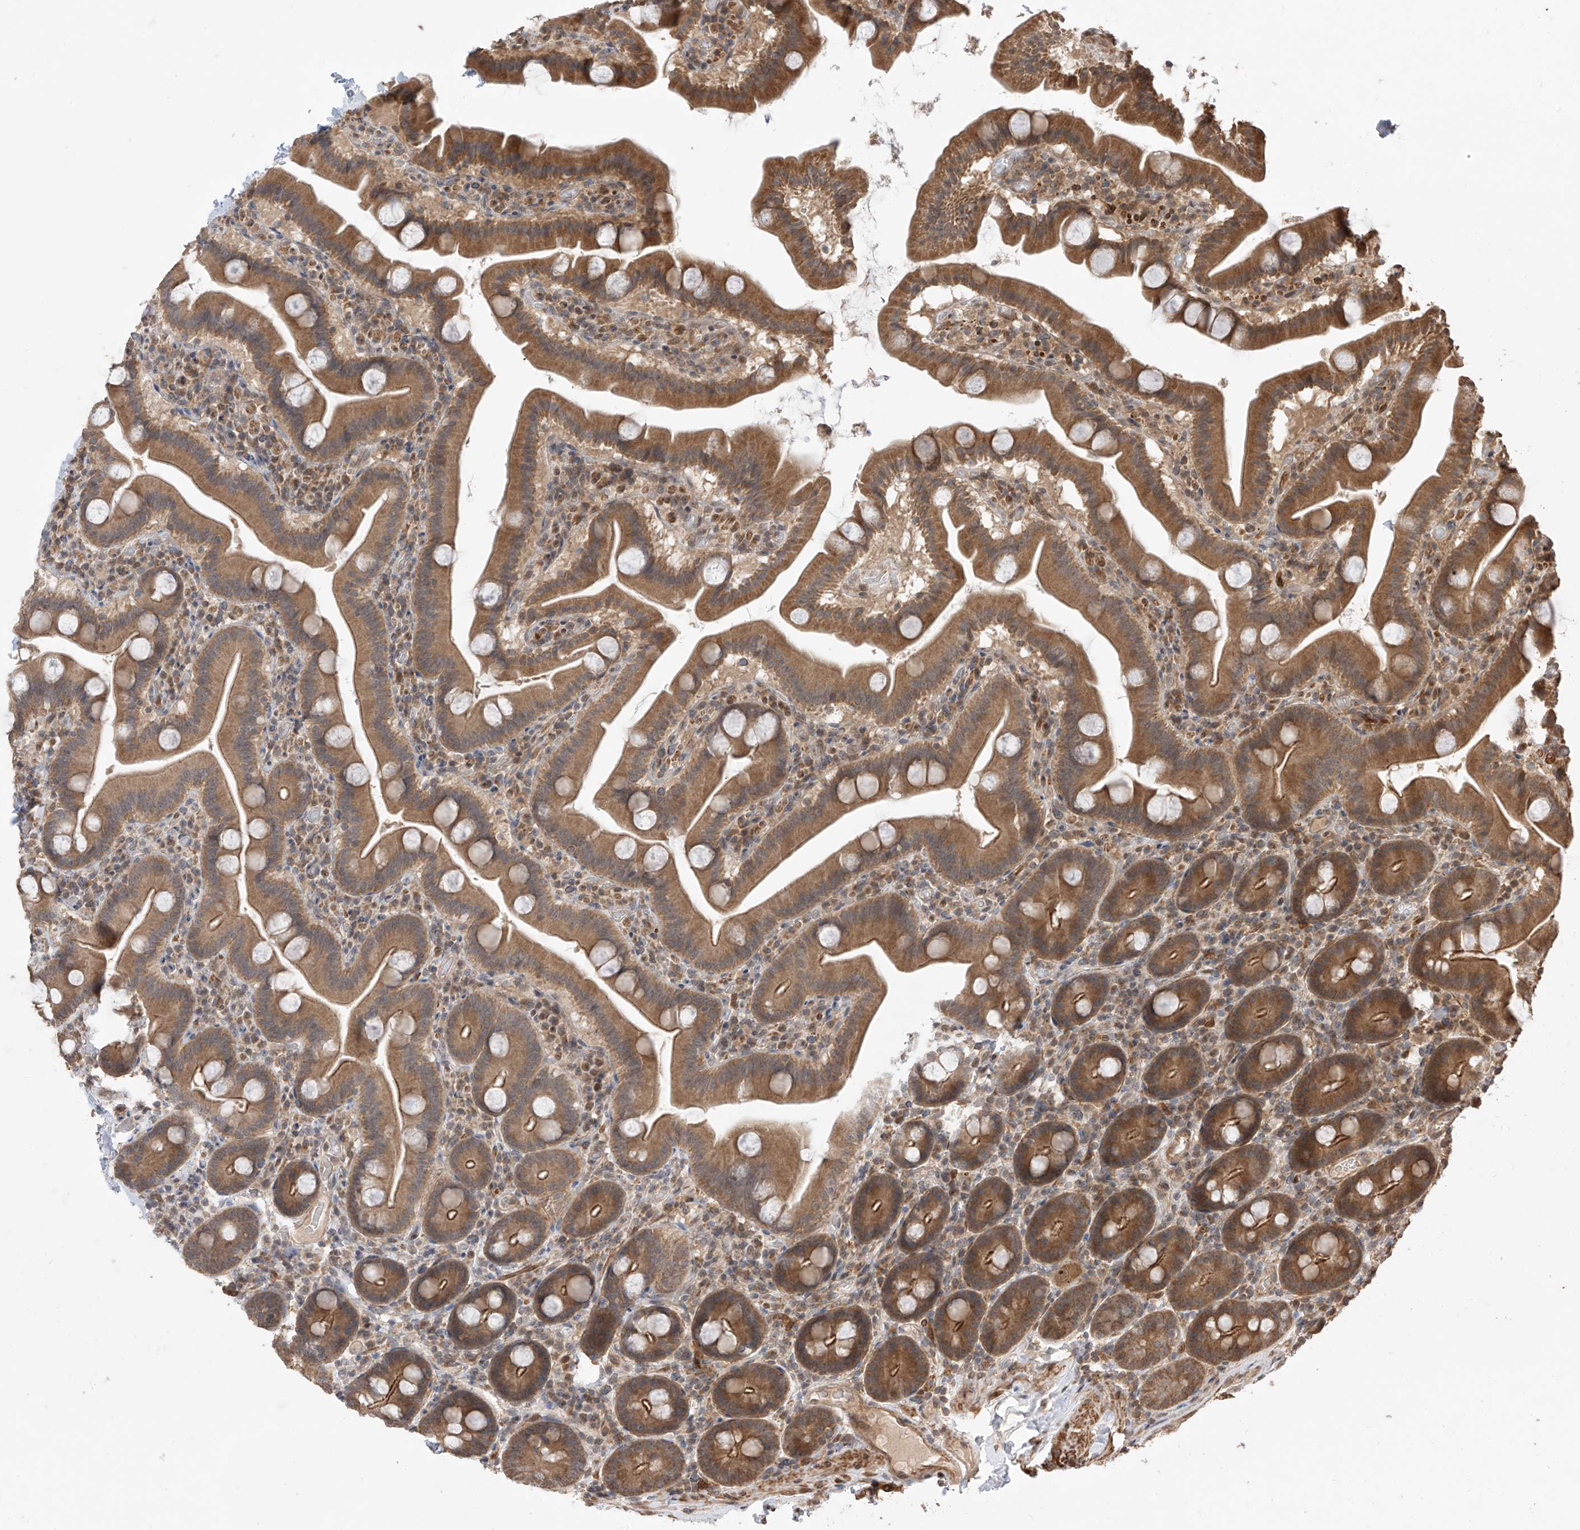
{"staining": {"intensity": "moderate", "quantity": ">75%", "location": "cytoplasmic/membranous"}, "tissue": "duodenum", "cell_type": "Glandular cells", "image_type": "normal", "snomed": [{"axis": "morphology", "description": "Normal tissue, NOS"}, {"axis": "topography", "description": "Duodenum"}], "caption": "DAB (3,3'-diaminobenzidine) immunohistochemical staining of benign duodenum shows moderate cytoplasmic/membranous protein expression in about >75% of glandular cells.", "gene": "LATS1", "patient": {"sex": "male", "age": 55}}